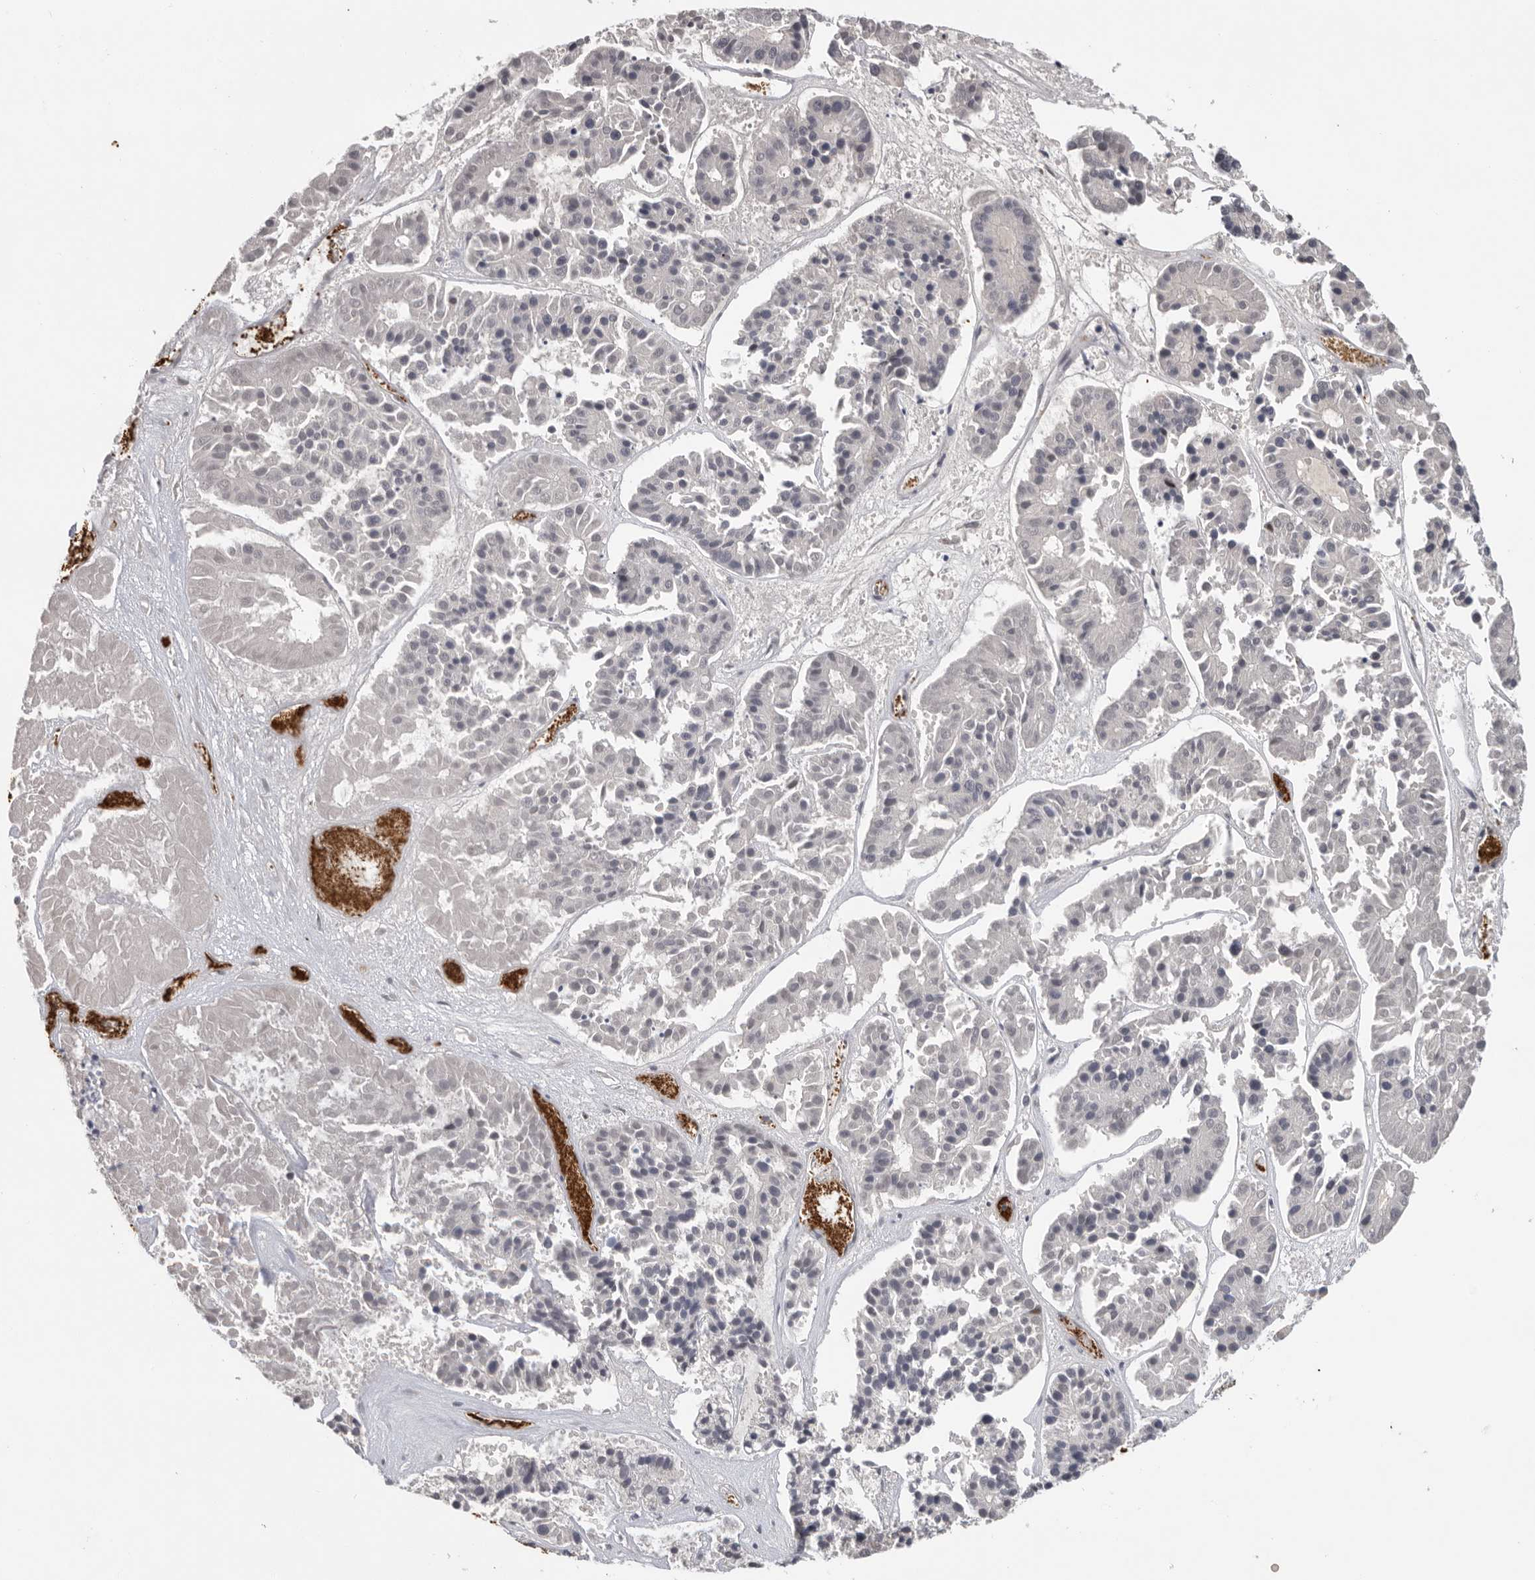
{"staining": {"intensity": "negative", "quantity": "none", "location": "none"}, "tissue": "pancreatic cancer", "cell_type": "Tumor cells", "image_type": "cancer", "snomed": [{"axis": "morphology", "description": "Adenocarcinoma, NOS"}, {"axis": "topography", "description": "Pancreas"}], "caption": "This is an immunohistochemistry (IHC) image of human pancreatic cancer. There is no staining in tumor cells.", "gene": "PCMTD1", "patient": {"sex": "male", "age": 50}}